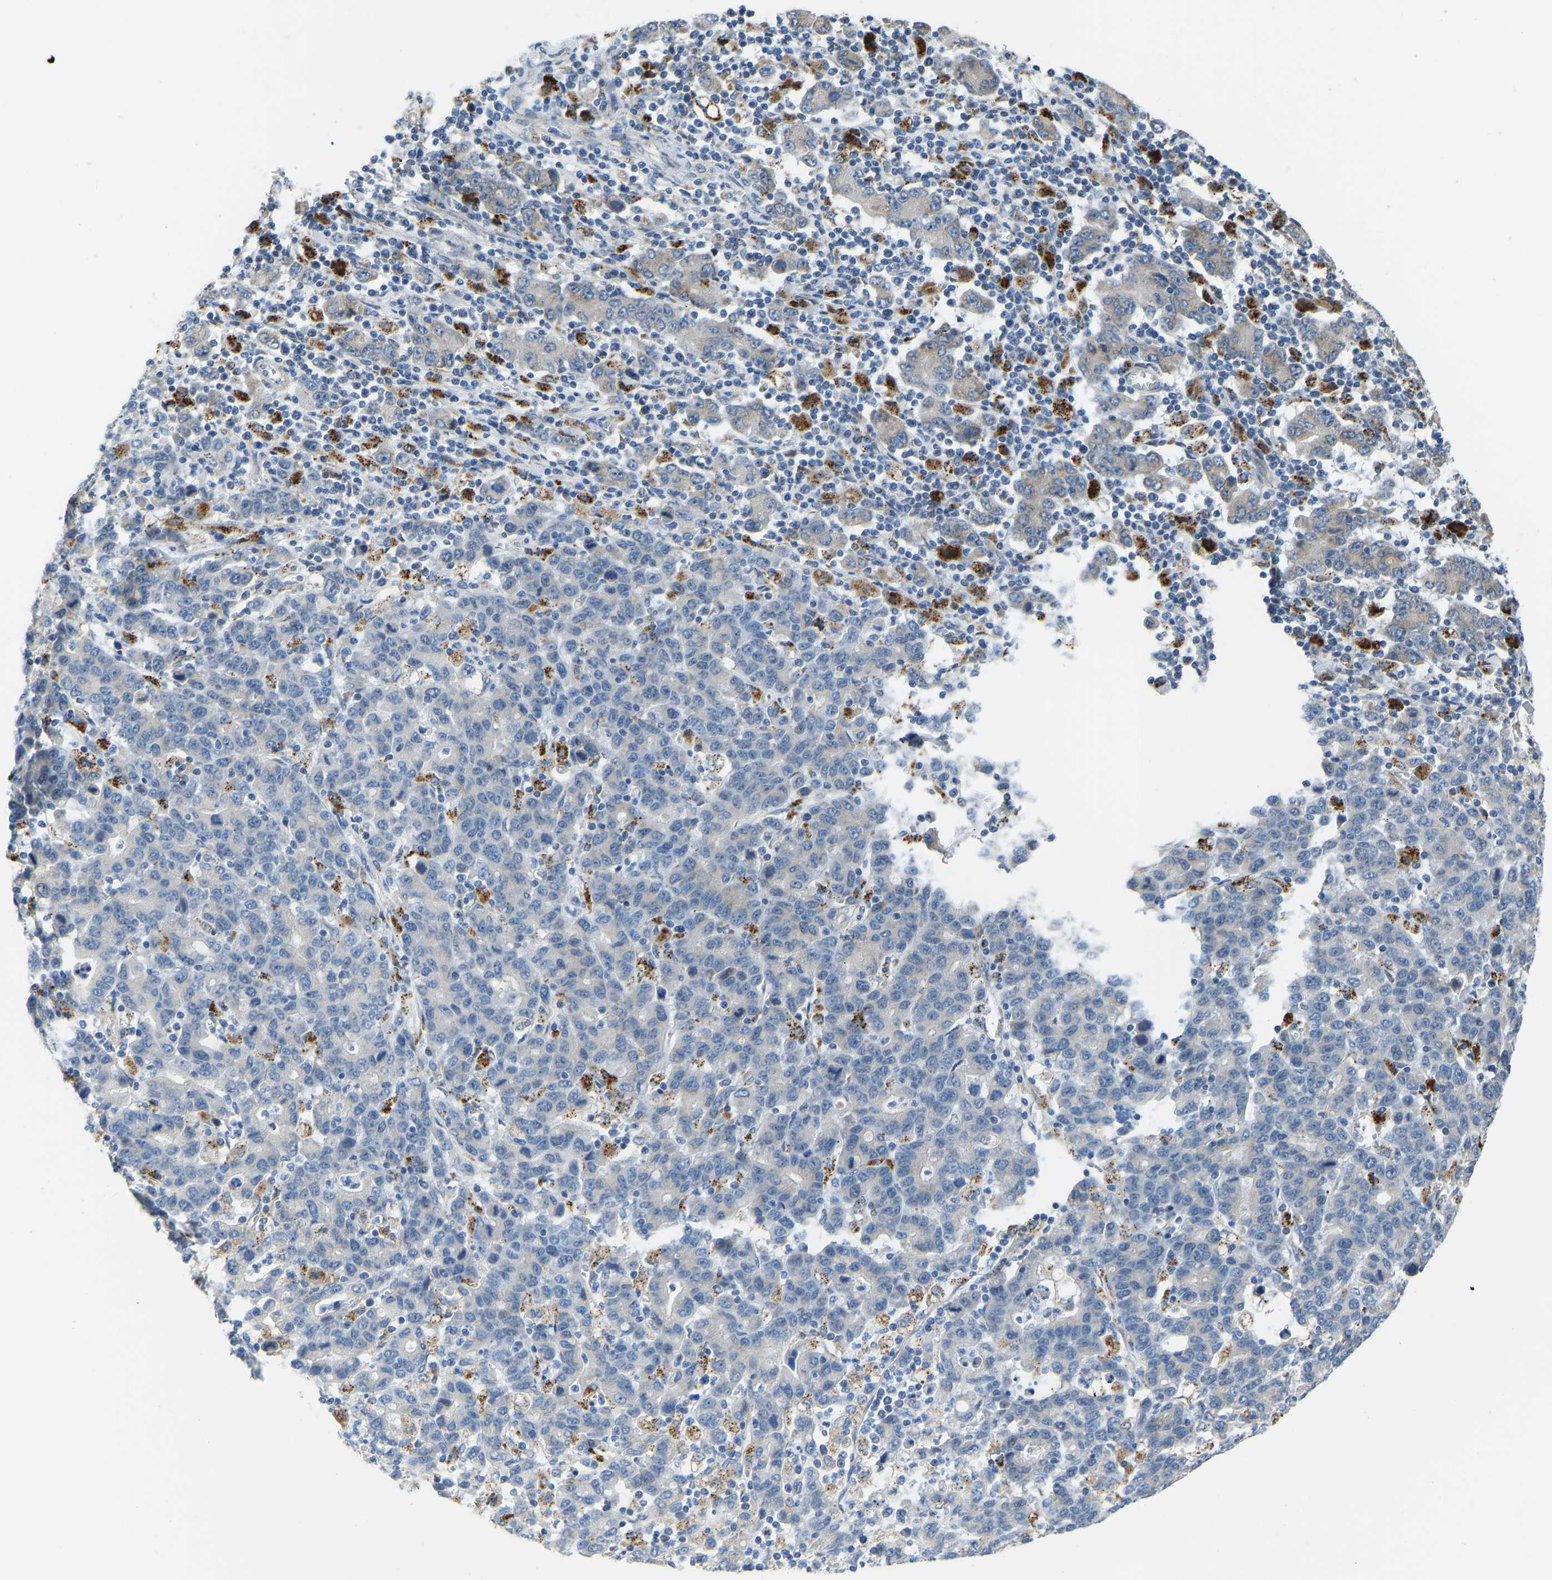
{"staining": {"intensity": "negative", "quantity": "none", "location": "none"}, "tissue": "stomach cancer", "cell_type": "Tumor cells", "image_type": "cancer", "snomed": [{"axis": "morphology", "description": "Adenocarcinoma, NOS"}, {"axis": "topography", "description": "Stomach, upper"}], "caption": "Immunohistochemical staining of adenocarcinoma (stomach) demonstrates no significant staining in tumor cells.", "gene": "SMIM20", "patient": {"sex": "male", "age": 69}}